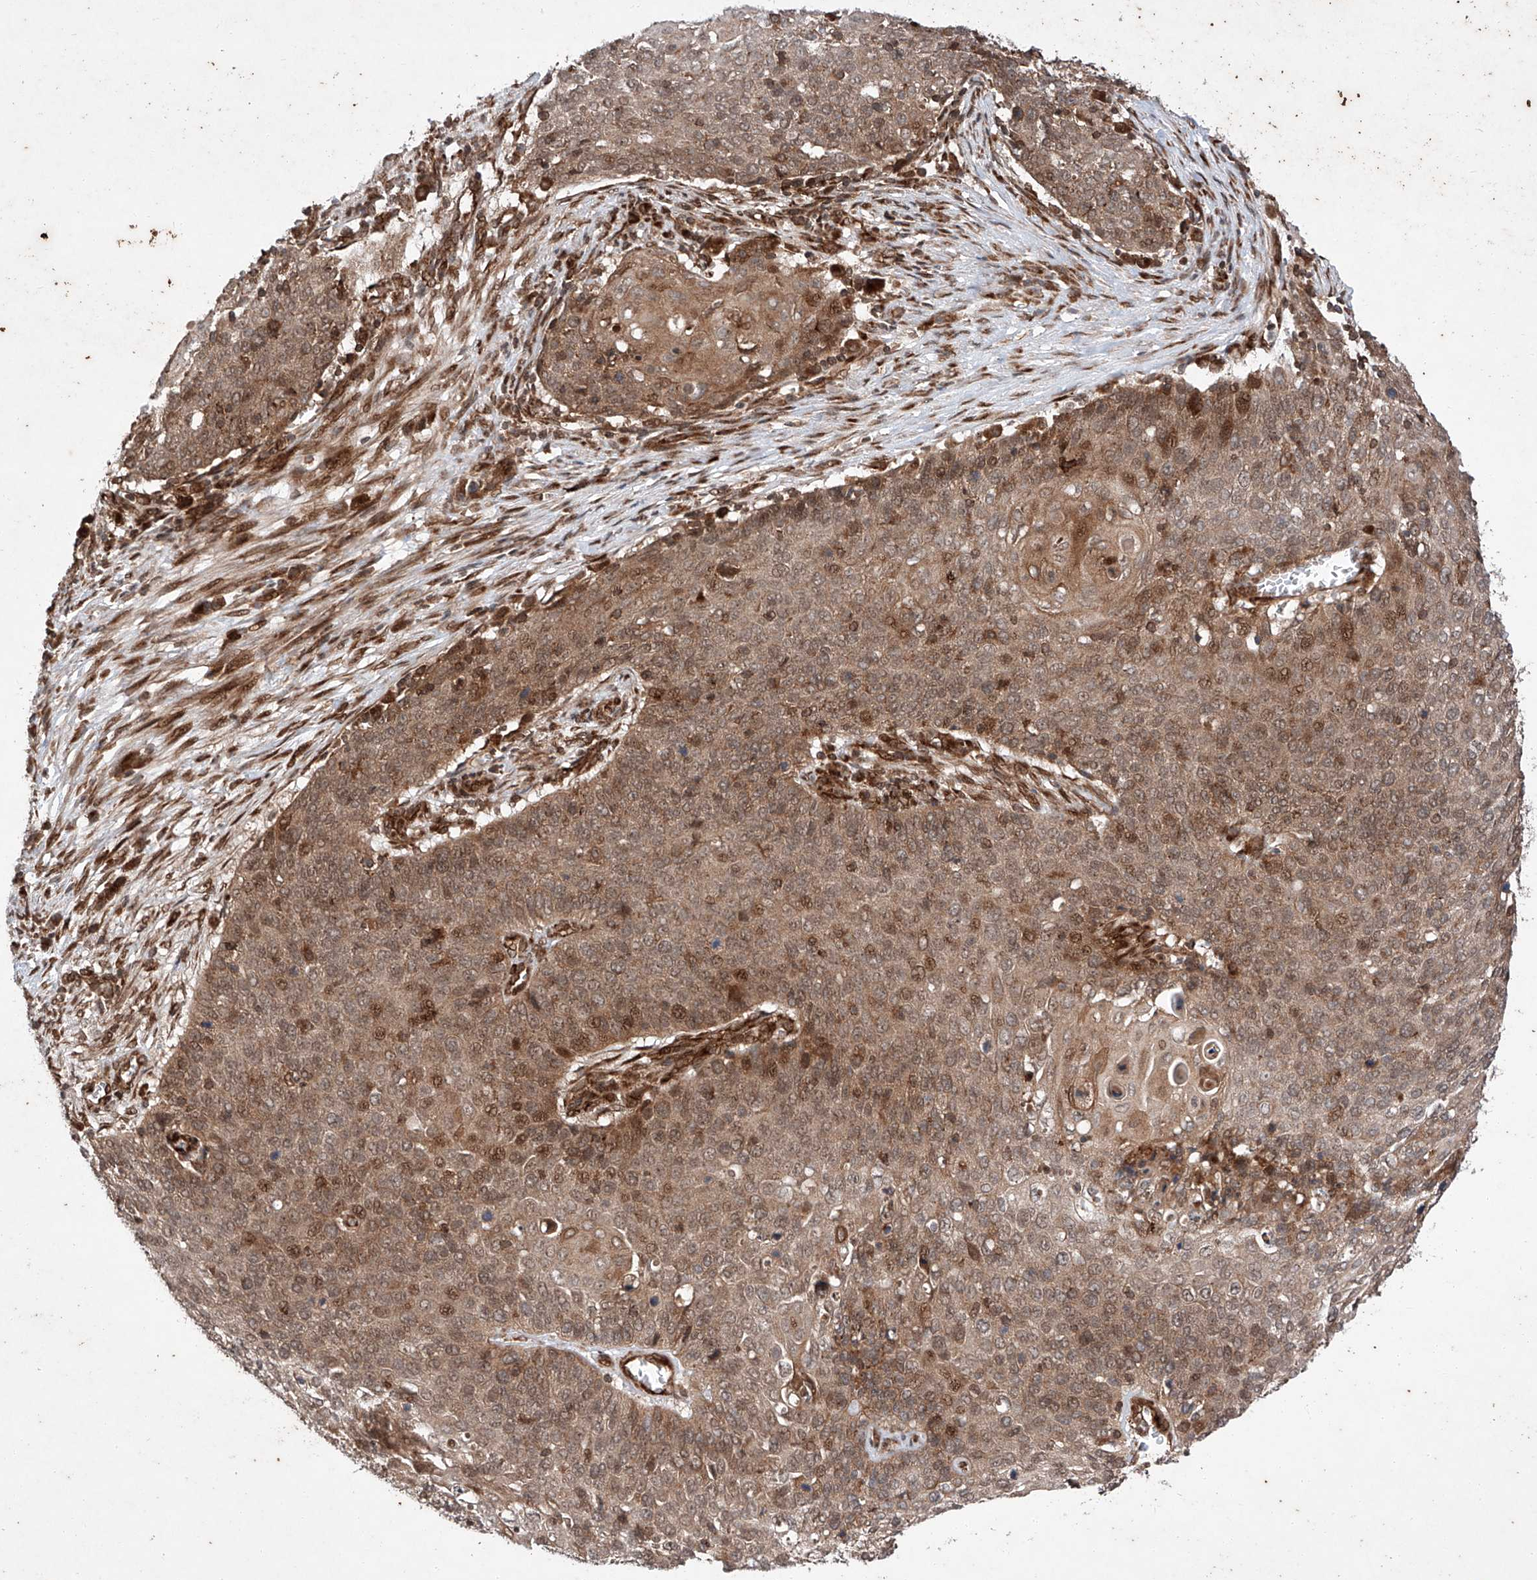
{"staining": {"intensity": "moderate", "quantity": ">75%", "location": "cytoplasmic/membranous,nuclear"}, "tissue": "cervical cancer", "cell_type": "Tumor cells", "image_type": "cancer", "snomed": [{"axis": "morphology", "description": "Squamous cell carcinoma, NOS"}, {"axis": "topography", "description": "Cervix"}], "caption": "Cervical squamous cell carcinoma was stained to show a protein in brown. There is medium levels of moderate cytoplasmic/membranous and nuclear expression in approximately >75% of tumor cells.", "gene": "ZFP28", "patient": {"sex": "female", "age": 39}}